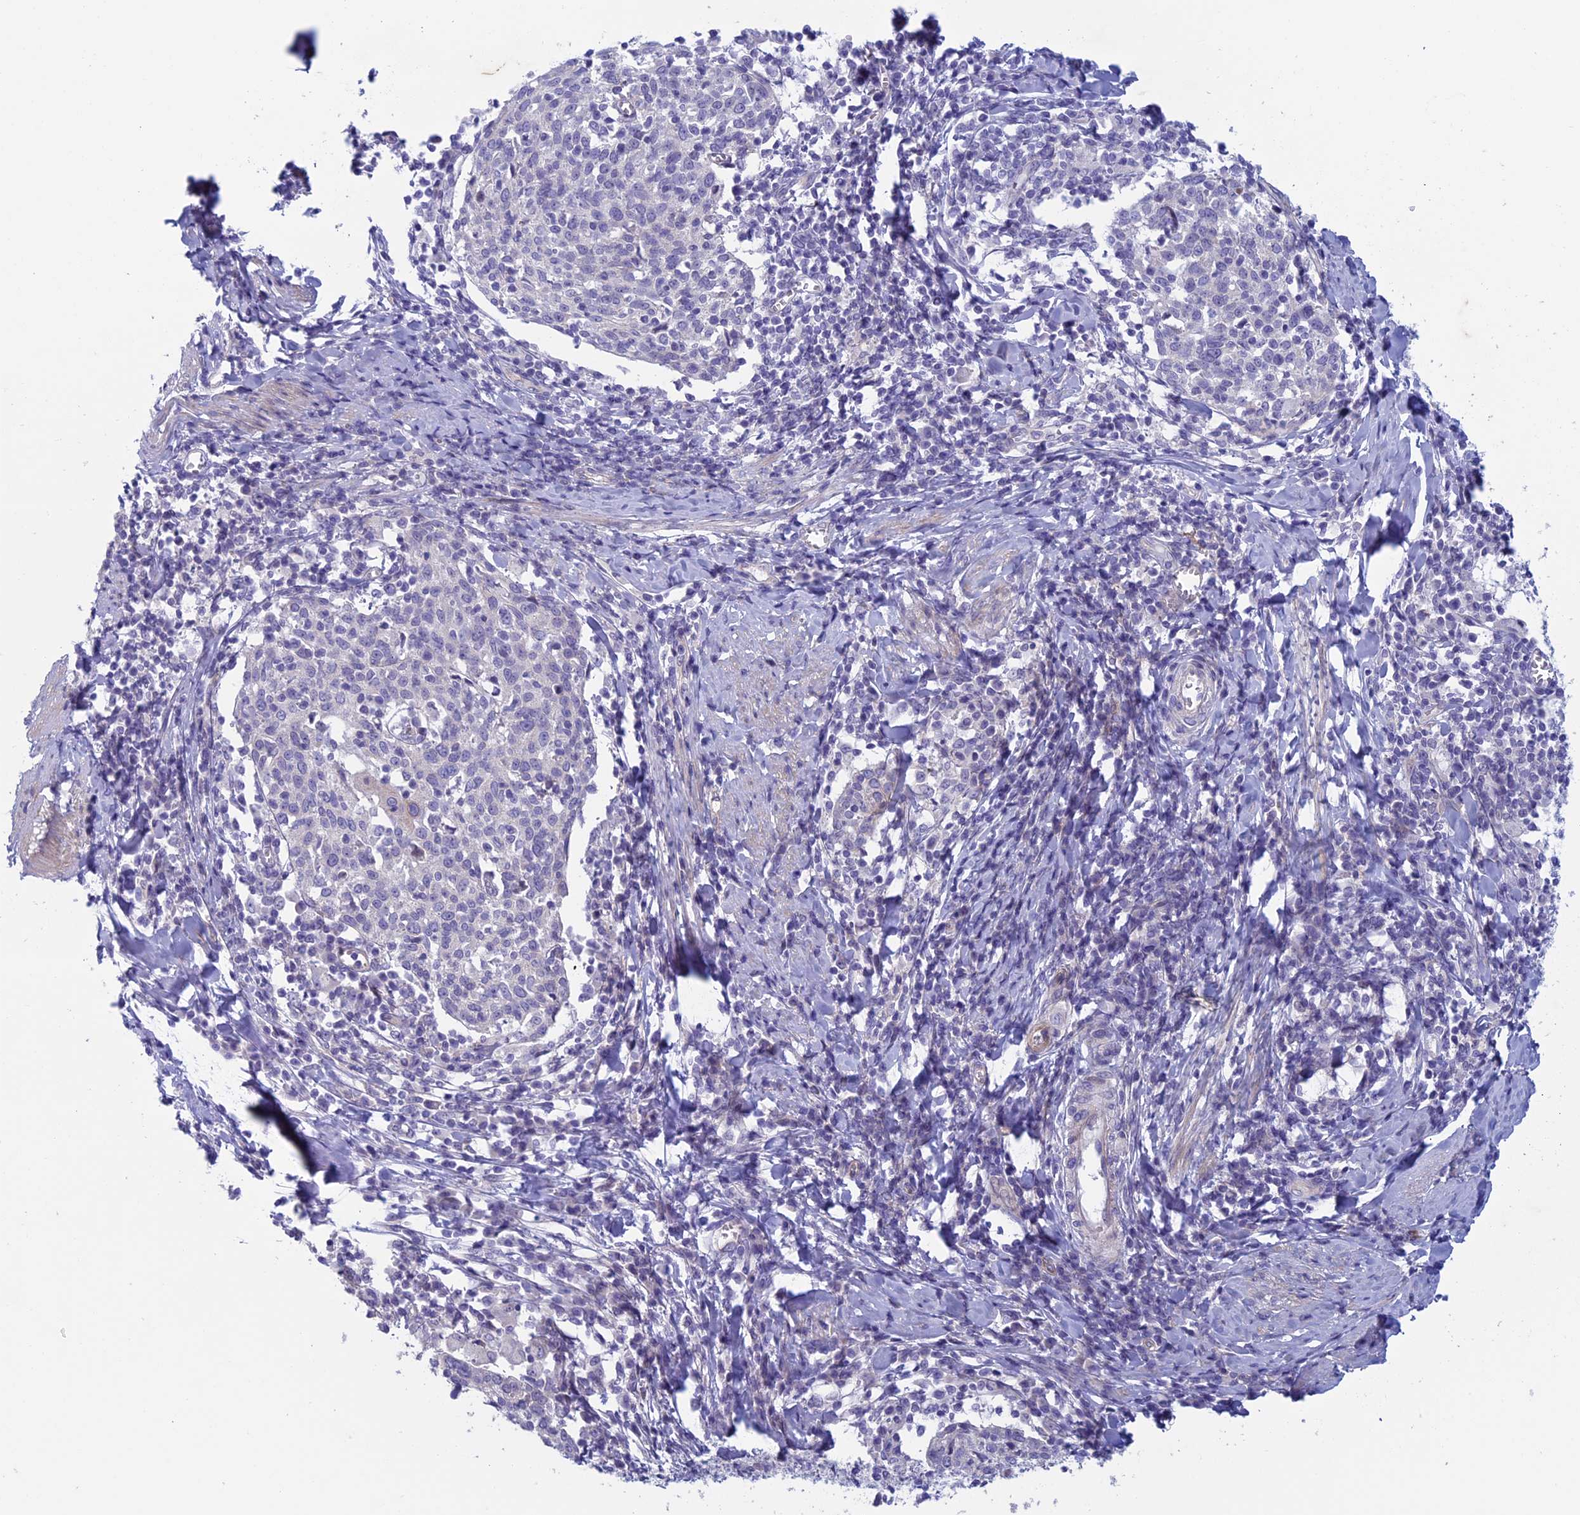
{"staining": {"intensity": "negative", "quantity": "none", "location": "none"}, "tissue": "cervical cancer", "cell_type": "Tumor cells", "image_type": "cancer", "snomed": [{"axis": "morphology", "description": "Squamous cell carcinoma, NOS"}, {"axis": "topography", "description": "Cervix"}], "caption": "Micrograph shows no significant protein staining in tumor cells of cervical cancer.", "gene": "CNOT6L", "patient": {"sex": "female", "age": 52}}